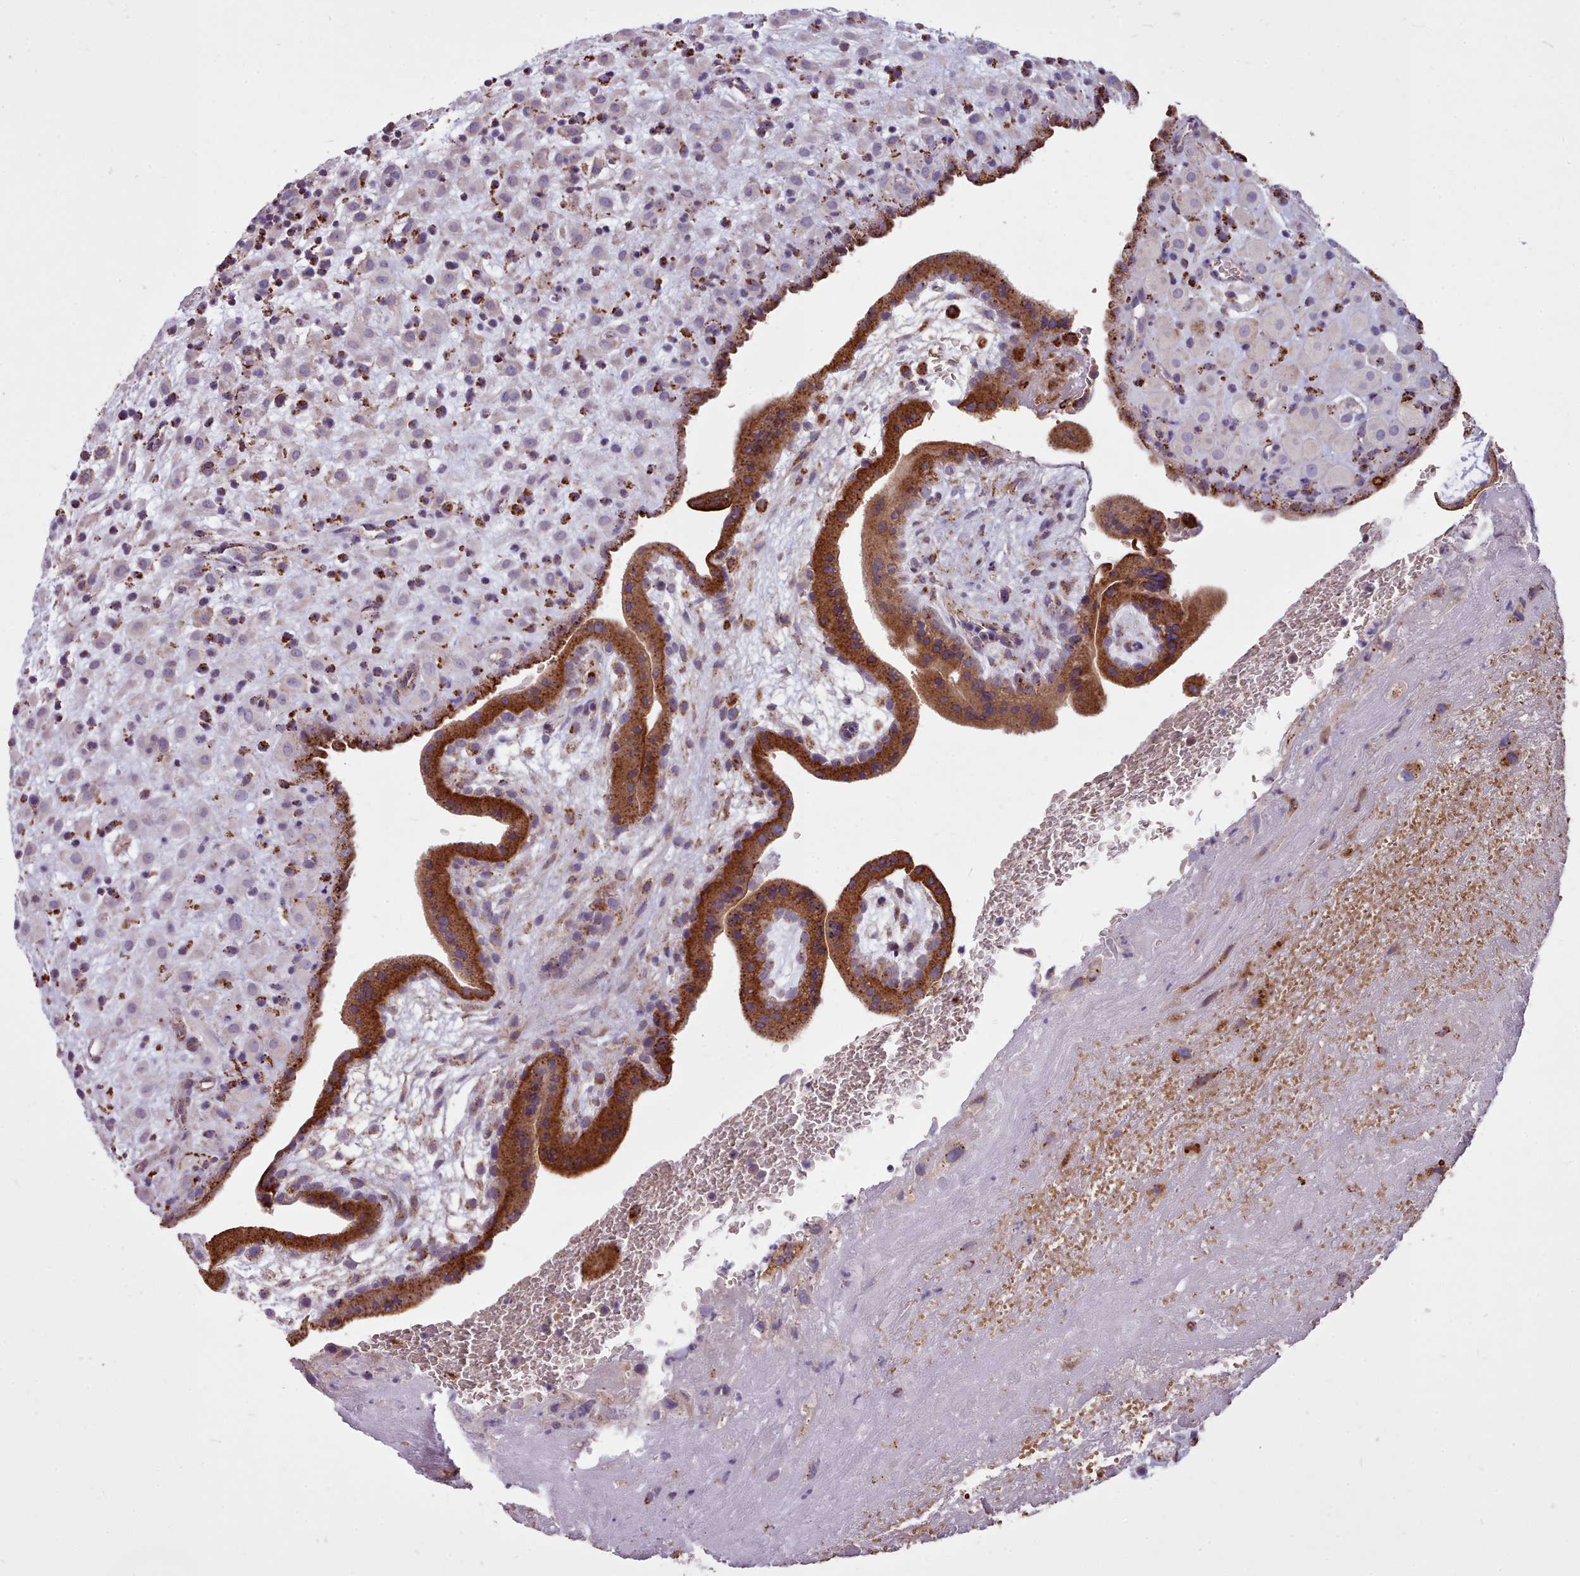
{"staining": {"intensity": "moderate", "quantity": "<25%", "location": "cytoplasmic/membranous"}, "tissue": "placenta", "cell_type": "Decidual cells", "image_type": "normal", "snomed": [{"axis": "morphology", "description": "Normal tissue, NOS"}, {"axis": "topography", "description": "Placenta"}], "caption": "Immunohistochemistry (IHC) image of unremarkable human placenta stained for a protein (brown), which shows low levels of moderate cytoplasmic/membranous staining in about <25% of decidual cells.", "gene": "PACSIN3", "patient": {"sex": "female", "age": 35}}